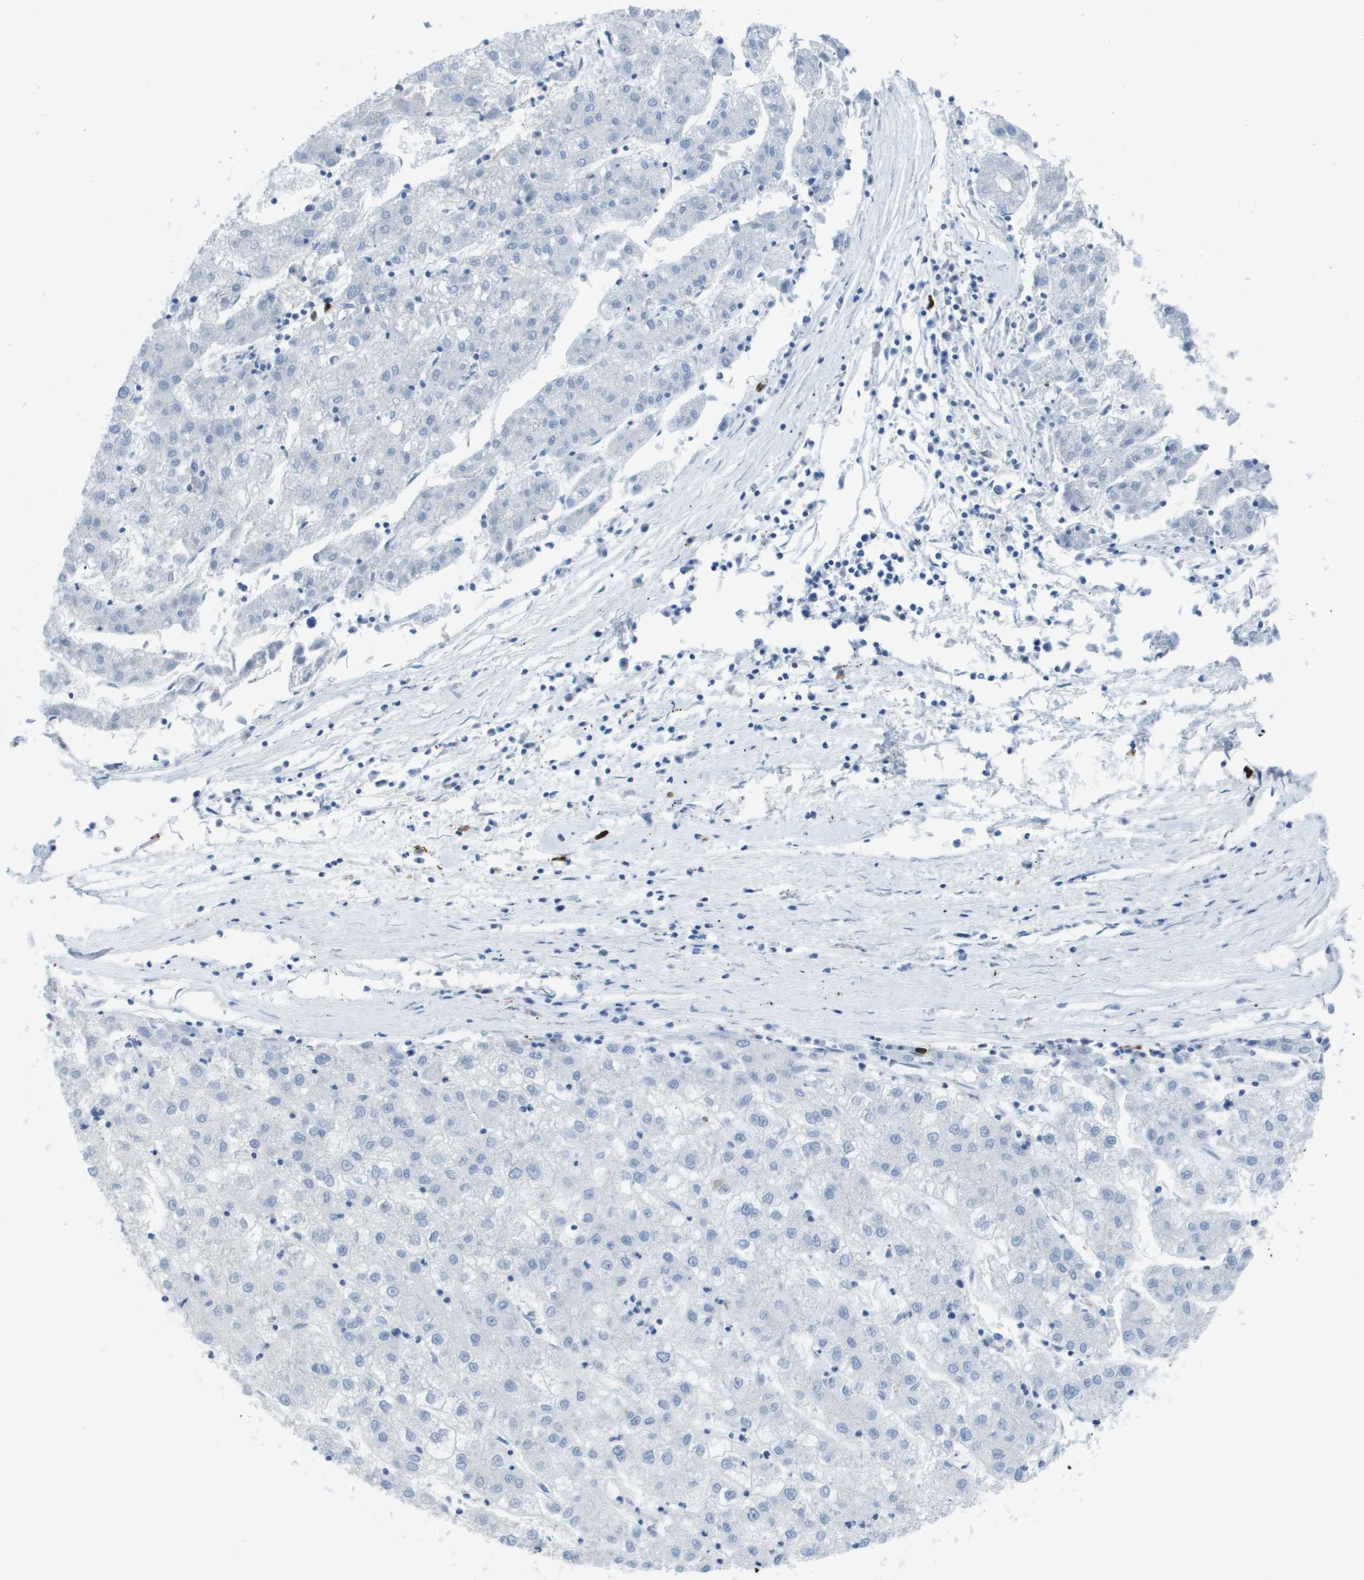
{"staining": {"intensity": "negative", "quantity": "none", "location": "none"}, "tissue": "liver cancer", "cell_type": "Tumor cells", "image_type": "cancer", "snomed": [{"axis": "morphology", "description": "Carcinoma, Hepatocellular, NOS"}, {"axis": "topography", "description": "Liver"}], "caption": "Immunohistochemistry micrograph of hepatocellular carcinoma (liver) stained for a protein (brown), which exhibits no staining in tumor cells. The staining was performed using DAB (3,3'-diaminobenzidine) to visualize the protein expression in brown, while the nuclei were stained in blue with hematoxylin (Magnification: 20x).", "gene": "GPR18", "patient": {"sex": "male", "age": 72}}